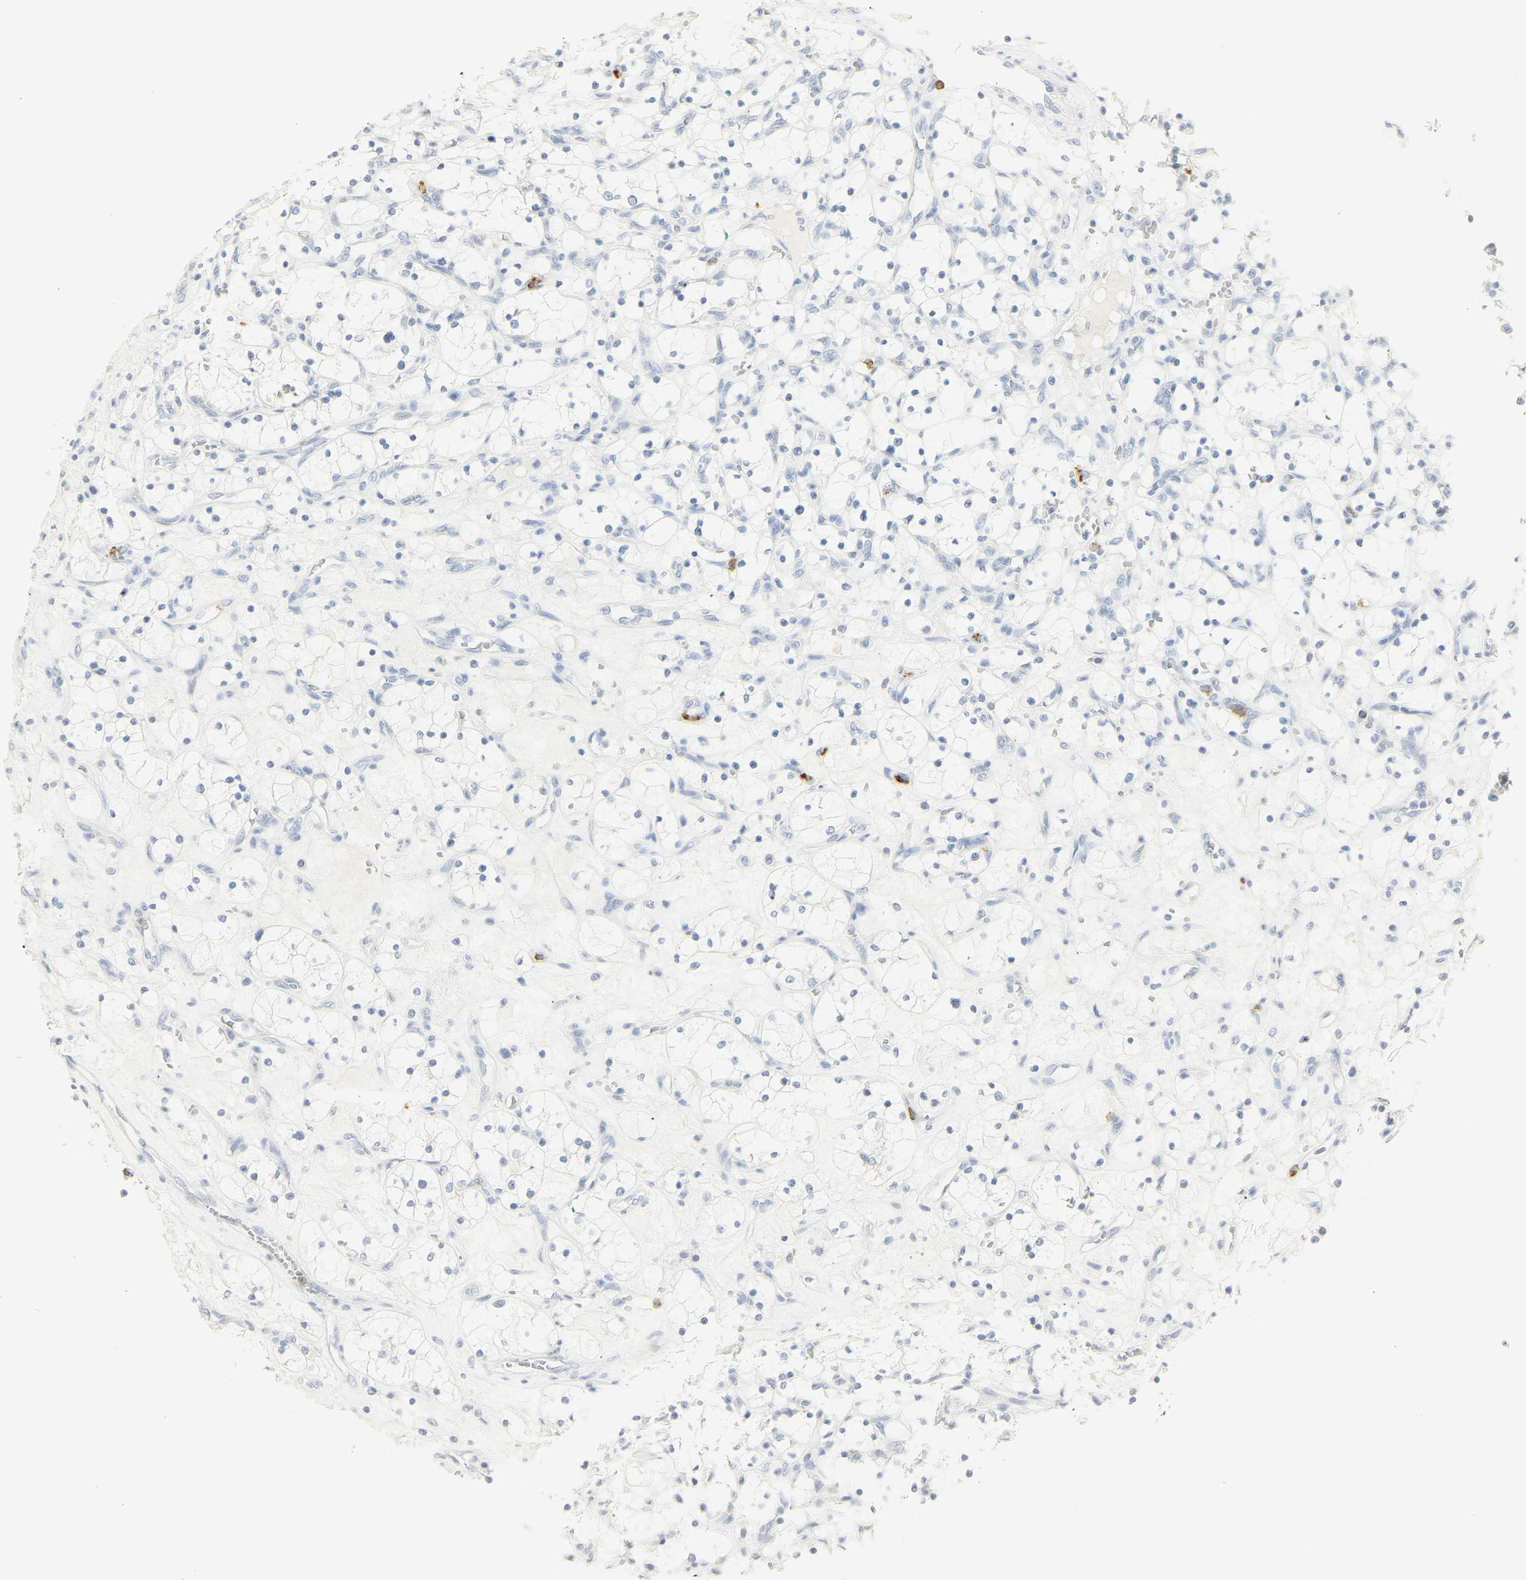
{"staining": {"intensity": "negative", "quantity": "none", "location": "none"}, "tissue": "renal cancer", "cell_type": "Tumor cells", "image_type": "cancer", "snomed": [{"axis": "morphology", "description": "Adenocarcinoma, NOS"}, {"axis": "topography", "description": "Kidney"}], "caption": "The histopathology image shows no significant expression in tumor cells of adenocarcinoma (renal).", "gene": "MPO", "patient": {"sex": "female", "age": 69}}